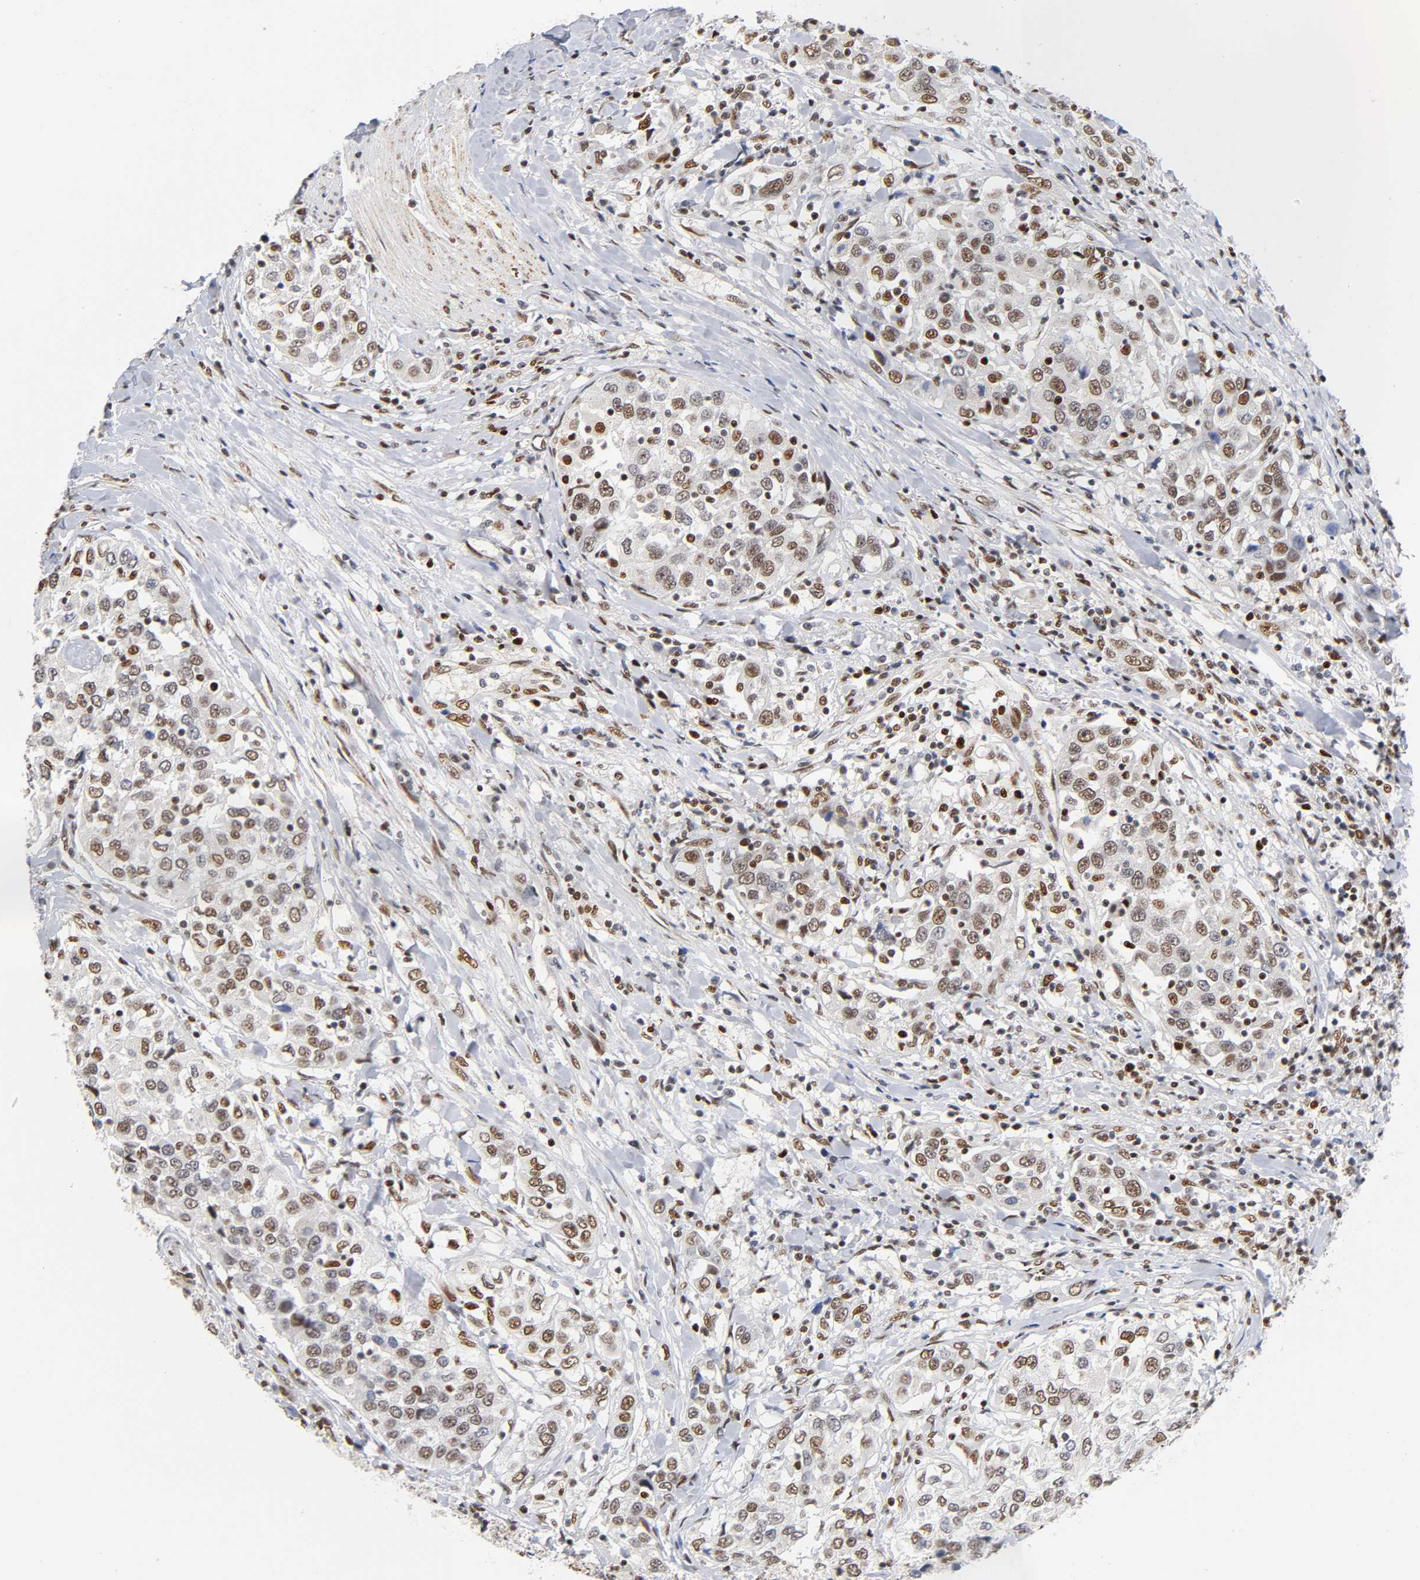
{"staining": {"intensity": "strong", "quantity": "25%-75%", "location": "nuclear"}, "tissue": "urothelial cancer", "cell_type": "Tumor cells", "image_type": "cancer", "snomed": [{"axis": "morphology", "description": "Urothelial carcinoma, High grade"}, {"axis": "topography", "description": "Urinary bladder"}], "caption": "Protein analysis of urothelial cancer tissue exhibits strong nuclear staining in about 25%-75% of tumor cells.", "gene": "NR3C1", "patient": {"sex": "female", "age": 80}}